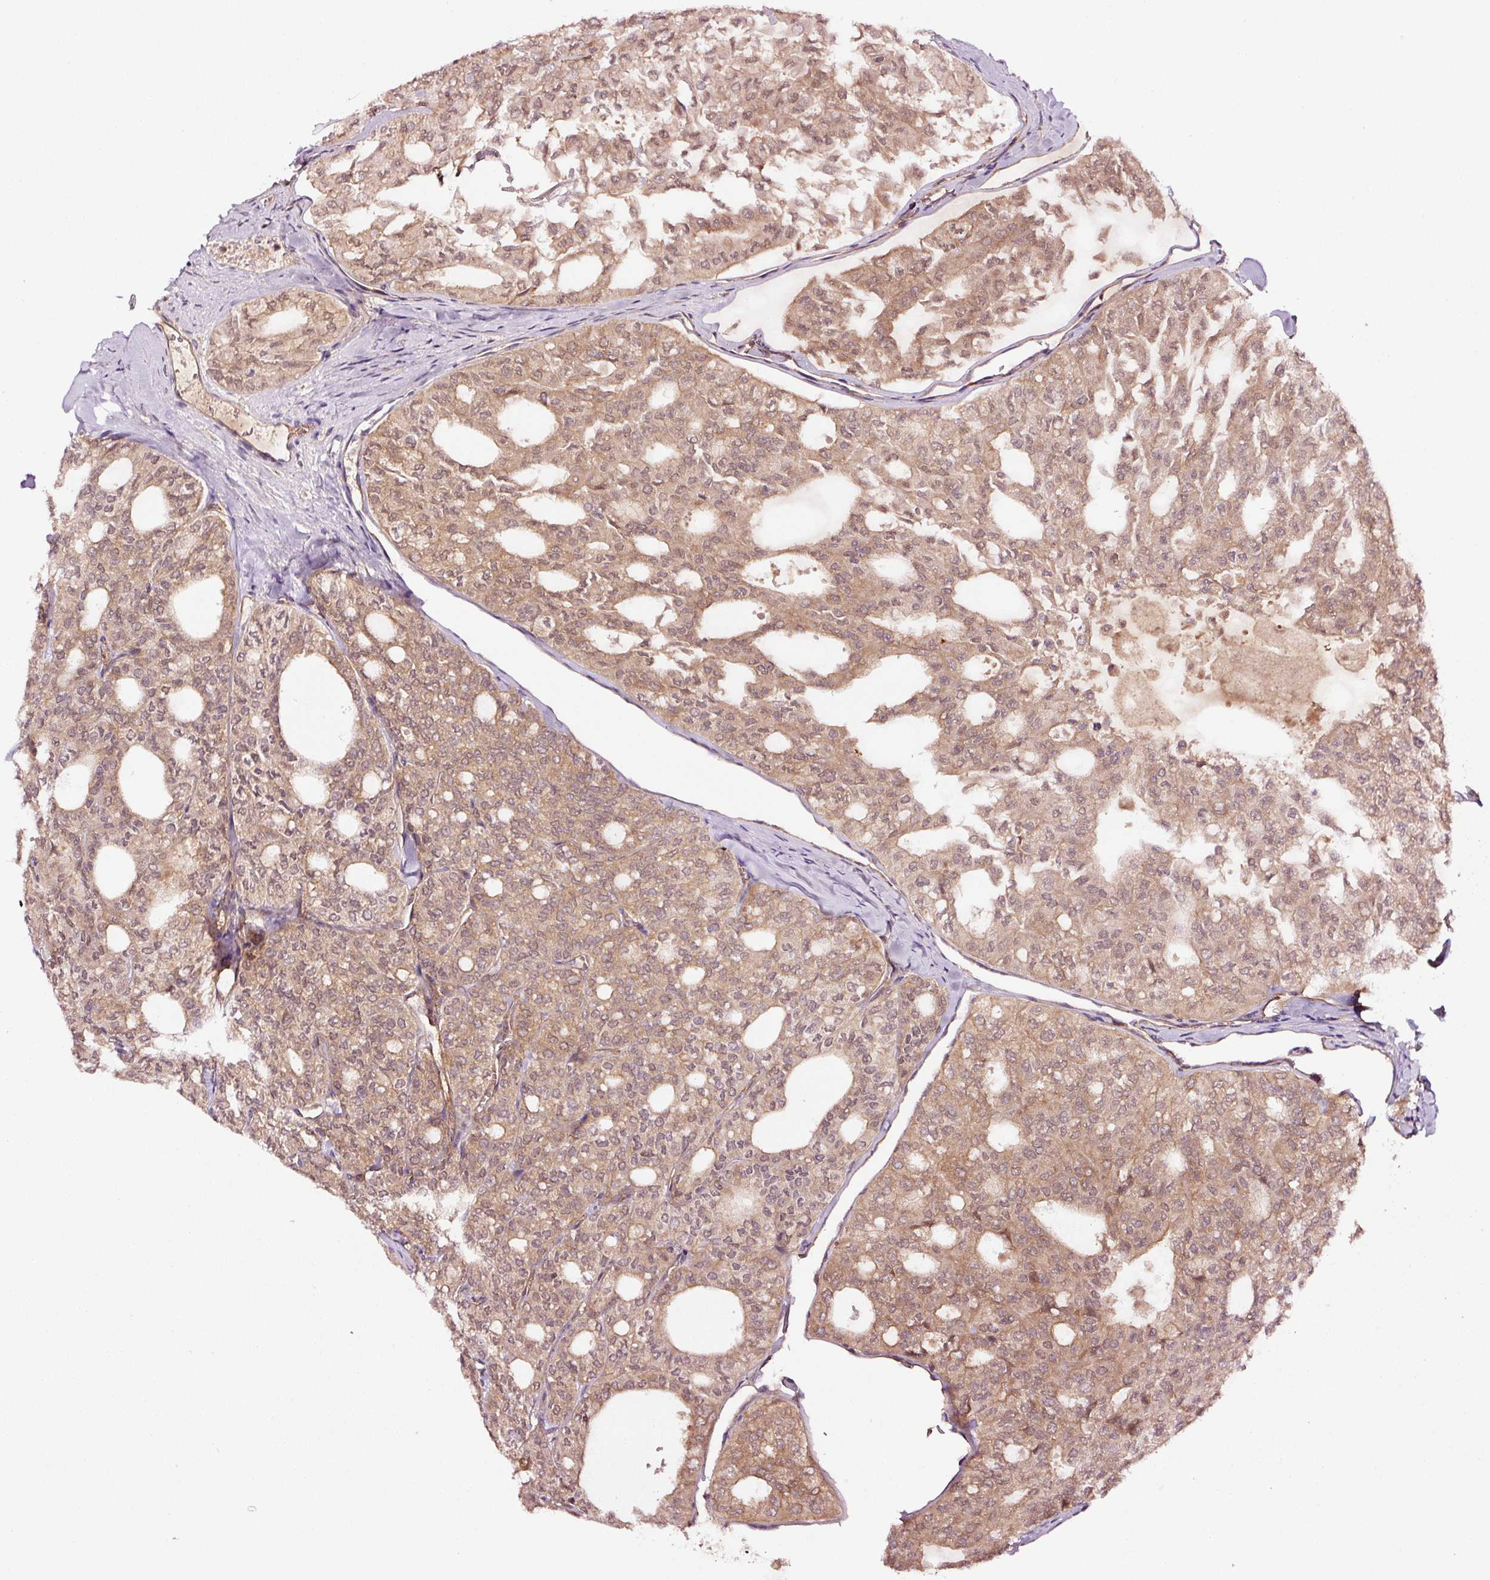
{"staining": {"intensity": "moderate", "quantity": ">75%", "location": "cytoplasmic/membranous,nuclear"}, "tissue": "thyroid cancer", "cell_type": "Tumor cells", "image_type": "cancer", "snomed": [{"axis": "morphology", "description": "Follicular adenoma carcinoma, NOS"}, {"axis": "topography", "description": "Thyroid gland"}], "caption": "Thyroid cancer (follicular adenoma carcinoma) stained with DAB (3,3'-diaminobenzidine) IHC reveals medium levels of moderate cytoplasmic/membranous and nuclear positivity in approximately >75% of tumor cells.", "gene": "METAP1", "patient": {"sex": "male", "age": 75}}